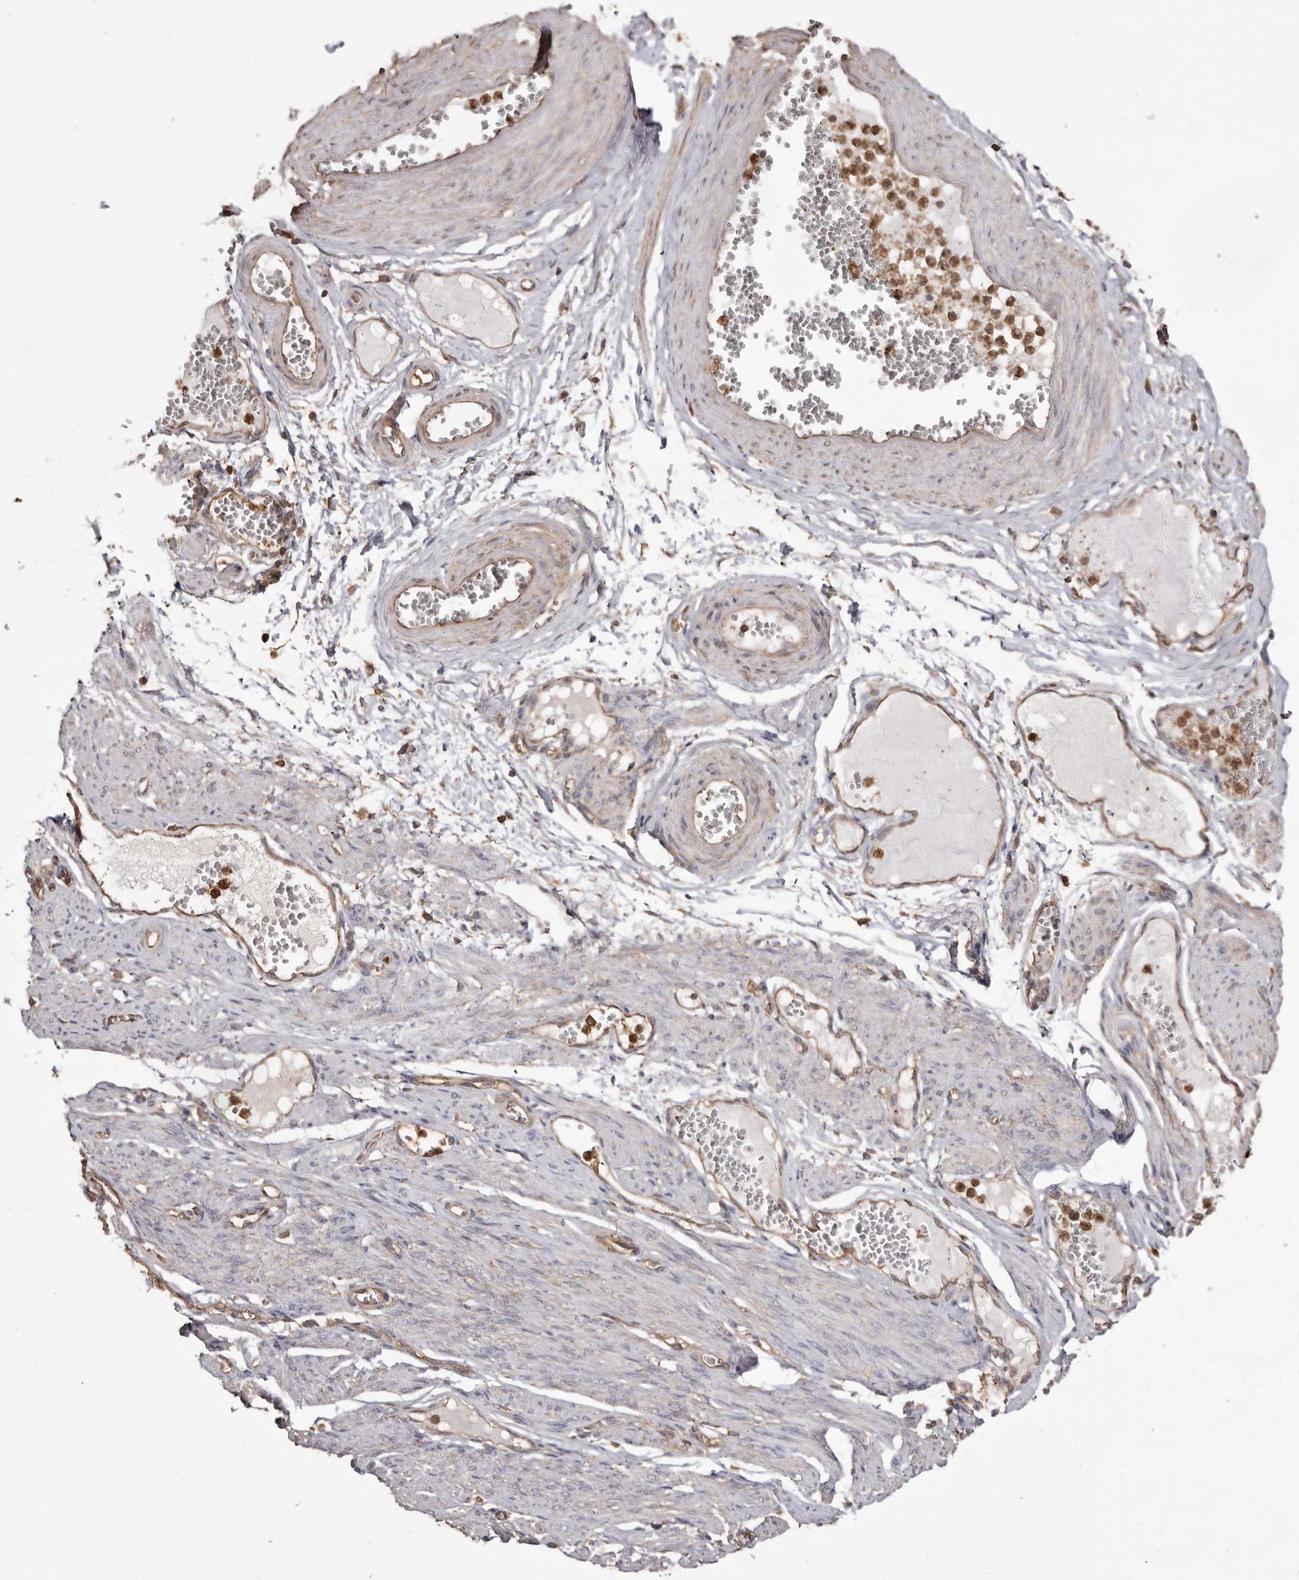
{"staining": {"intensity": "moderate", "quantity": "25%-75%", "location": "cytoplasmic/membranous"}, "tissue": "adipose tissue", "cell_type": "Adipocytes", "image_type": "normal", "snomed": [{"axis": "morphology", "description": "Normal tissue, NOS"}, {"axis": "topography", "description": "Smooth muscle"}, {"axis": "topography", "description": "Peripheral nerve tissue"}], "caption": "Adipocytes demonstrate moderate cytoplasmic/membranous expression in about 25%-75% of cells in benign adipose tissue. (brown staining indicates protein expression, while blue staining denotes nuclei).", "gene": "PKM", "patient": {"sex": "female", "age": 39}}